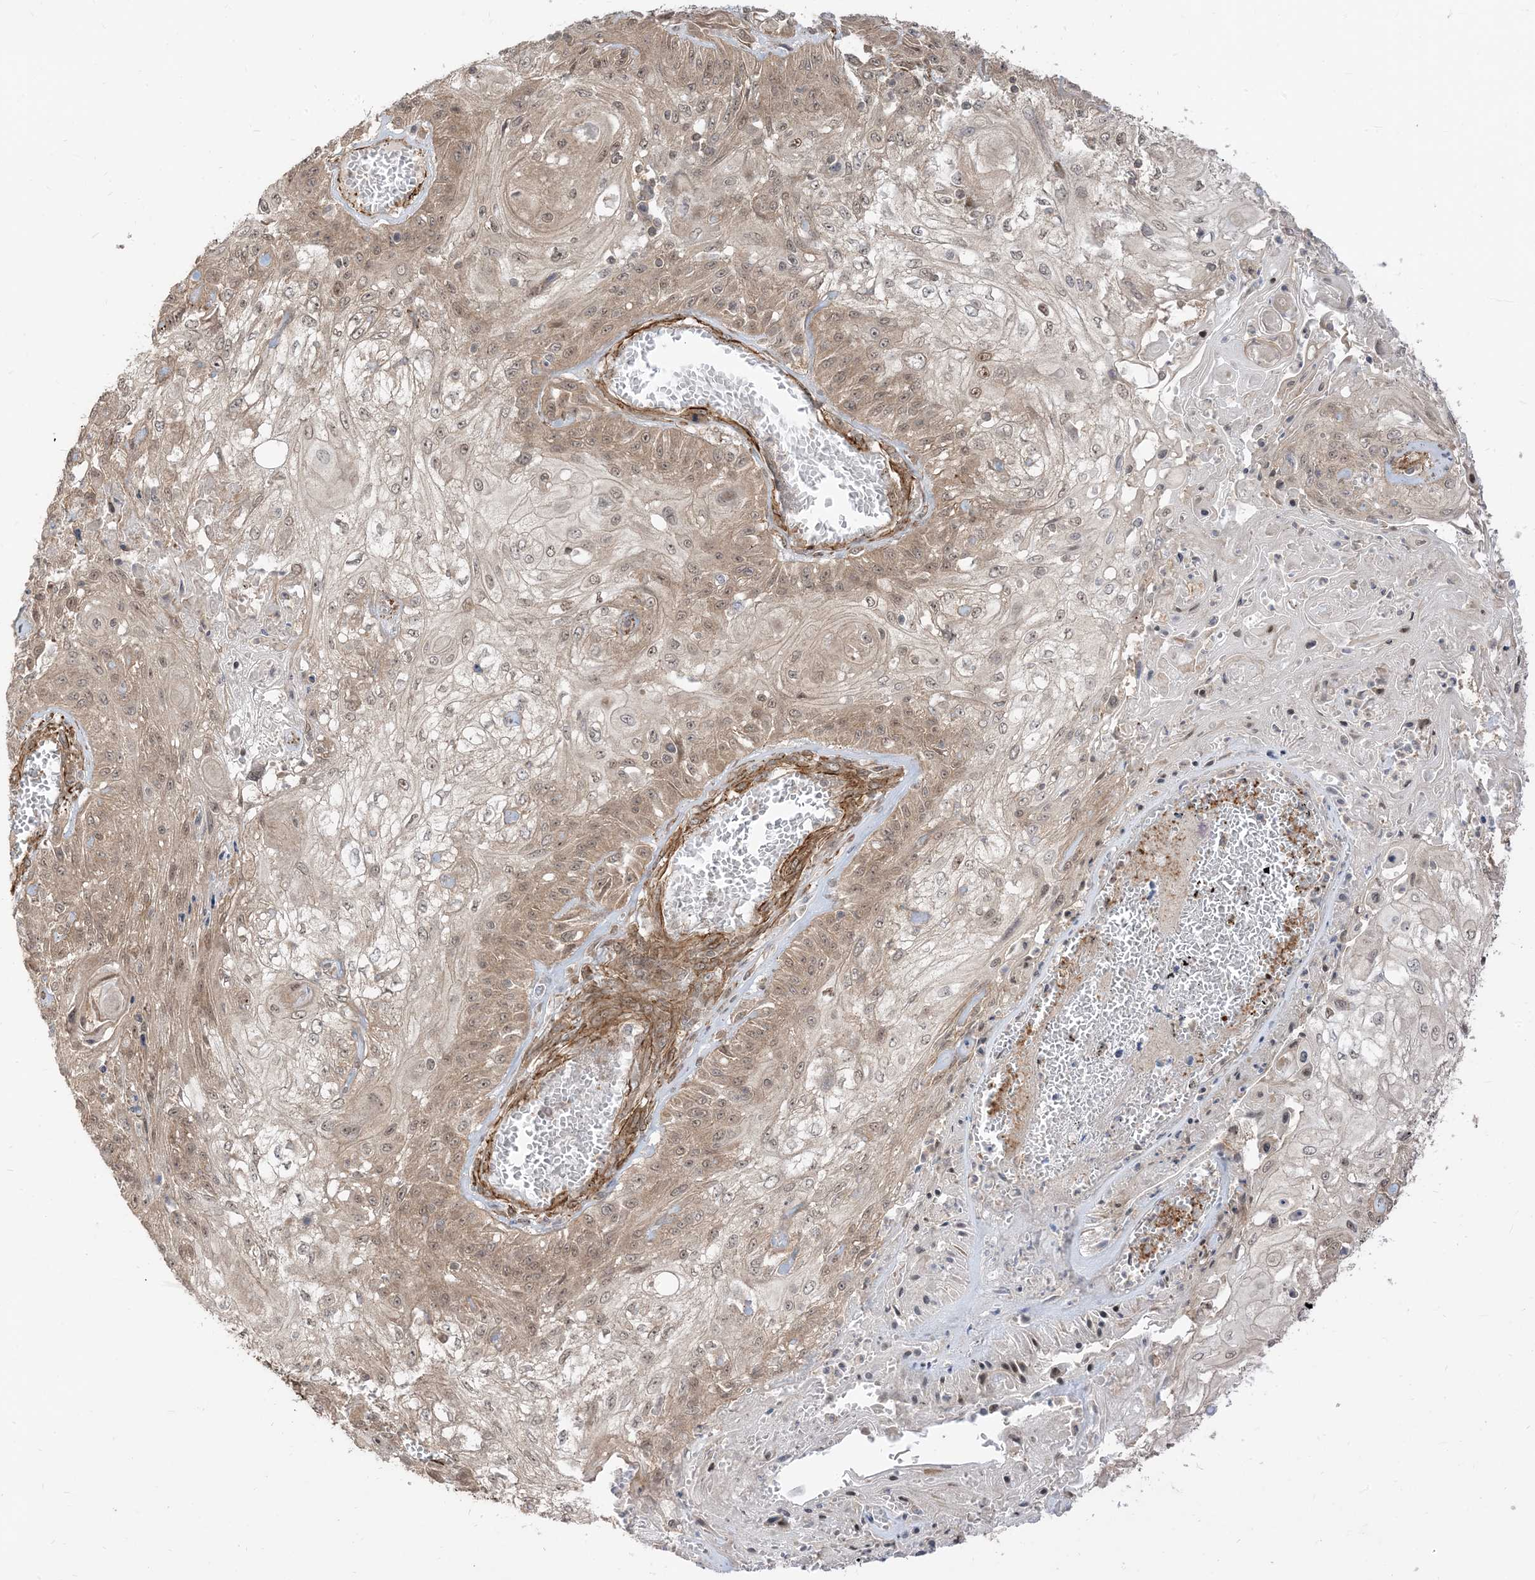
{"staining": {"intensity": "weak", "quantity": "25%-75%", "location": "cytoplasmic/membranous,nuclear"}, "tissue": "skin cancer", "cell_type": "Tumor cells", "image_type": "cancer", "snomed": [{"axis": "morphology", "description": "Squamous cell carcinoma, NOS"}, {"axis": "morphology", "description": "Squamous cell carcinoma, metastatic, NOS"}, {"axis": "topography", "description": "Skin"}, {"axis": "topography", "description": "Lymph node"}], "caption": "IHC image of neoplastic tissue: skin squamous cell carcinoma stained using immunohistochemistry shows low levels of weak protein expression localized specifically in the cytoplasmic/membranous and nuclear of tumor cells, appearing as a cytoplasmic/membranous and nuclear brown color.", "gene": "TBCC", "patient": {"sex": "male", "age": 75}}